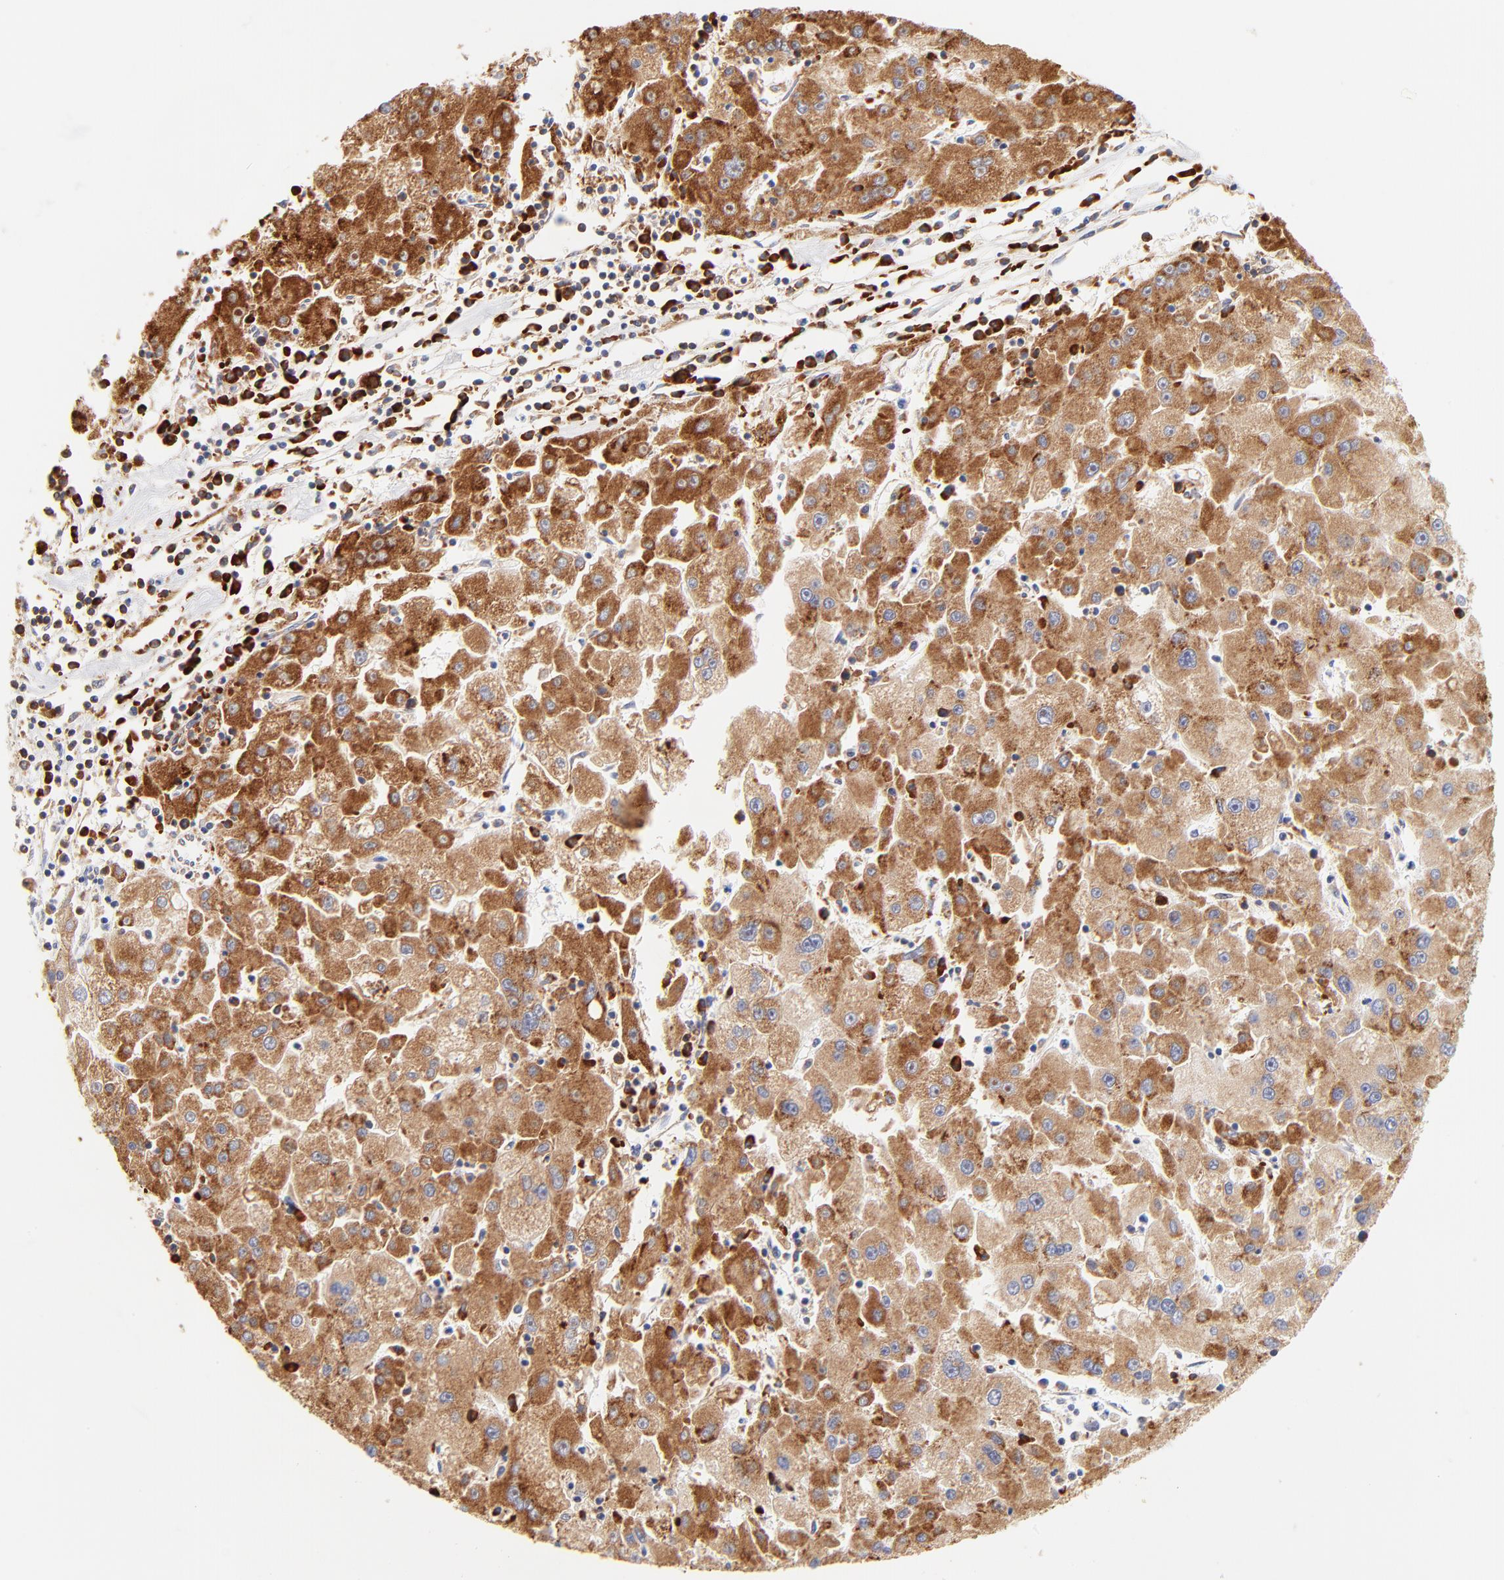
{"staining": {"intensity": "strong", "quantity": ">75%", "location": "cytoplasmic/membranous"}, "tissue": "liver cancer", "cell_type": "Tumor cells", "image_type": "cancer", "snomed": [{"axis": "morphology", "description": "Carcinoma, Hepatocellular, NOS"}, {"axis": "topography", "description": "Liver"}], "caption": "Immunohistochemistry histopathology image of liver cancer stained for a protein (brown), which reveals high levels of strong cytoplasmic/membranous positivity in approximately >75% of tumor cells.", "gene": "RPL27", "patient": {"sex": "male", "age": 72}}